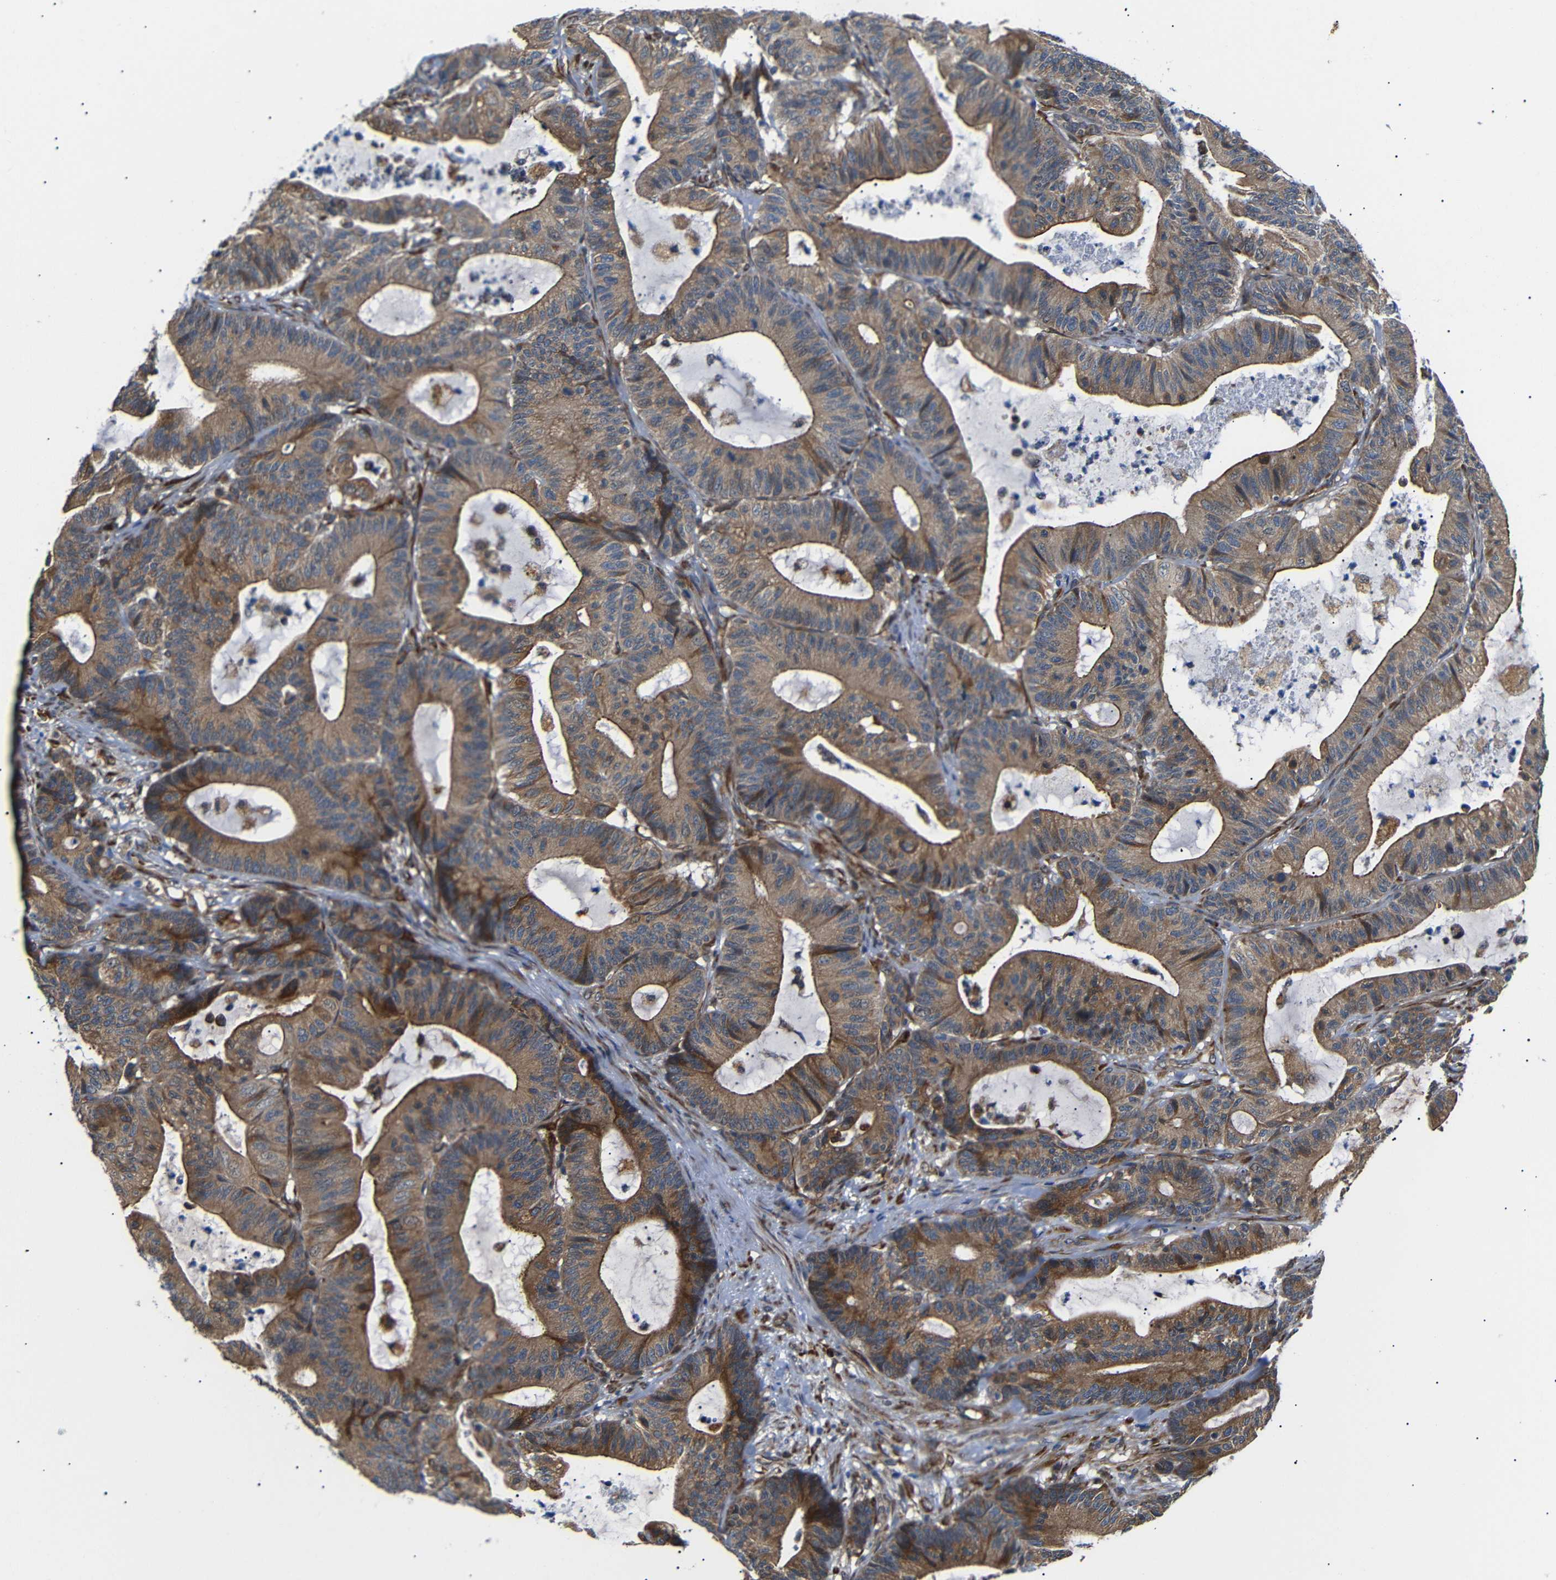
{"staining": {"intensity": "moderate", "quantity": ">75%", "location": "cytoplasmic/membranous"}, "tissue": "colorectal cancer", "cell_type": "Tumor cells", "image_type": "cancer", "snomed": [{"axis": "morphology", "description": "Adenocarcinoma, NOS"}, {"axis": "topography", "description": "Colon"}], "caption": "Protein analysis of colorectal adenocarcinoma tissue shows moderate cytoplasmic/membranous staining in approximately >75% of tumor cells. (DAB (3,3'-diaminobenzidine) IHC, brown staining for protein, blue staining for nuclei).", "gene": "KANK4", "patient": {"sex": "female", "age": 84}}